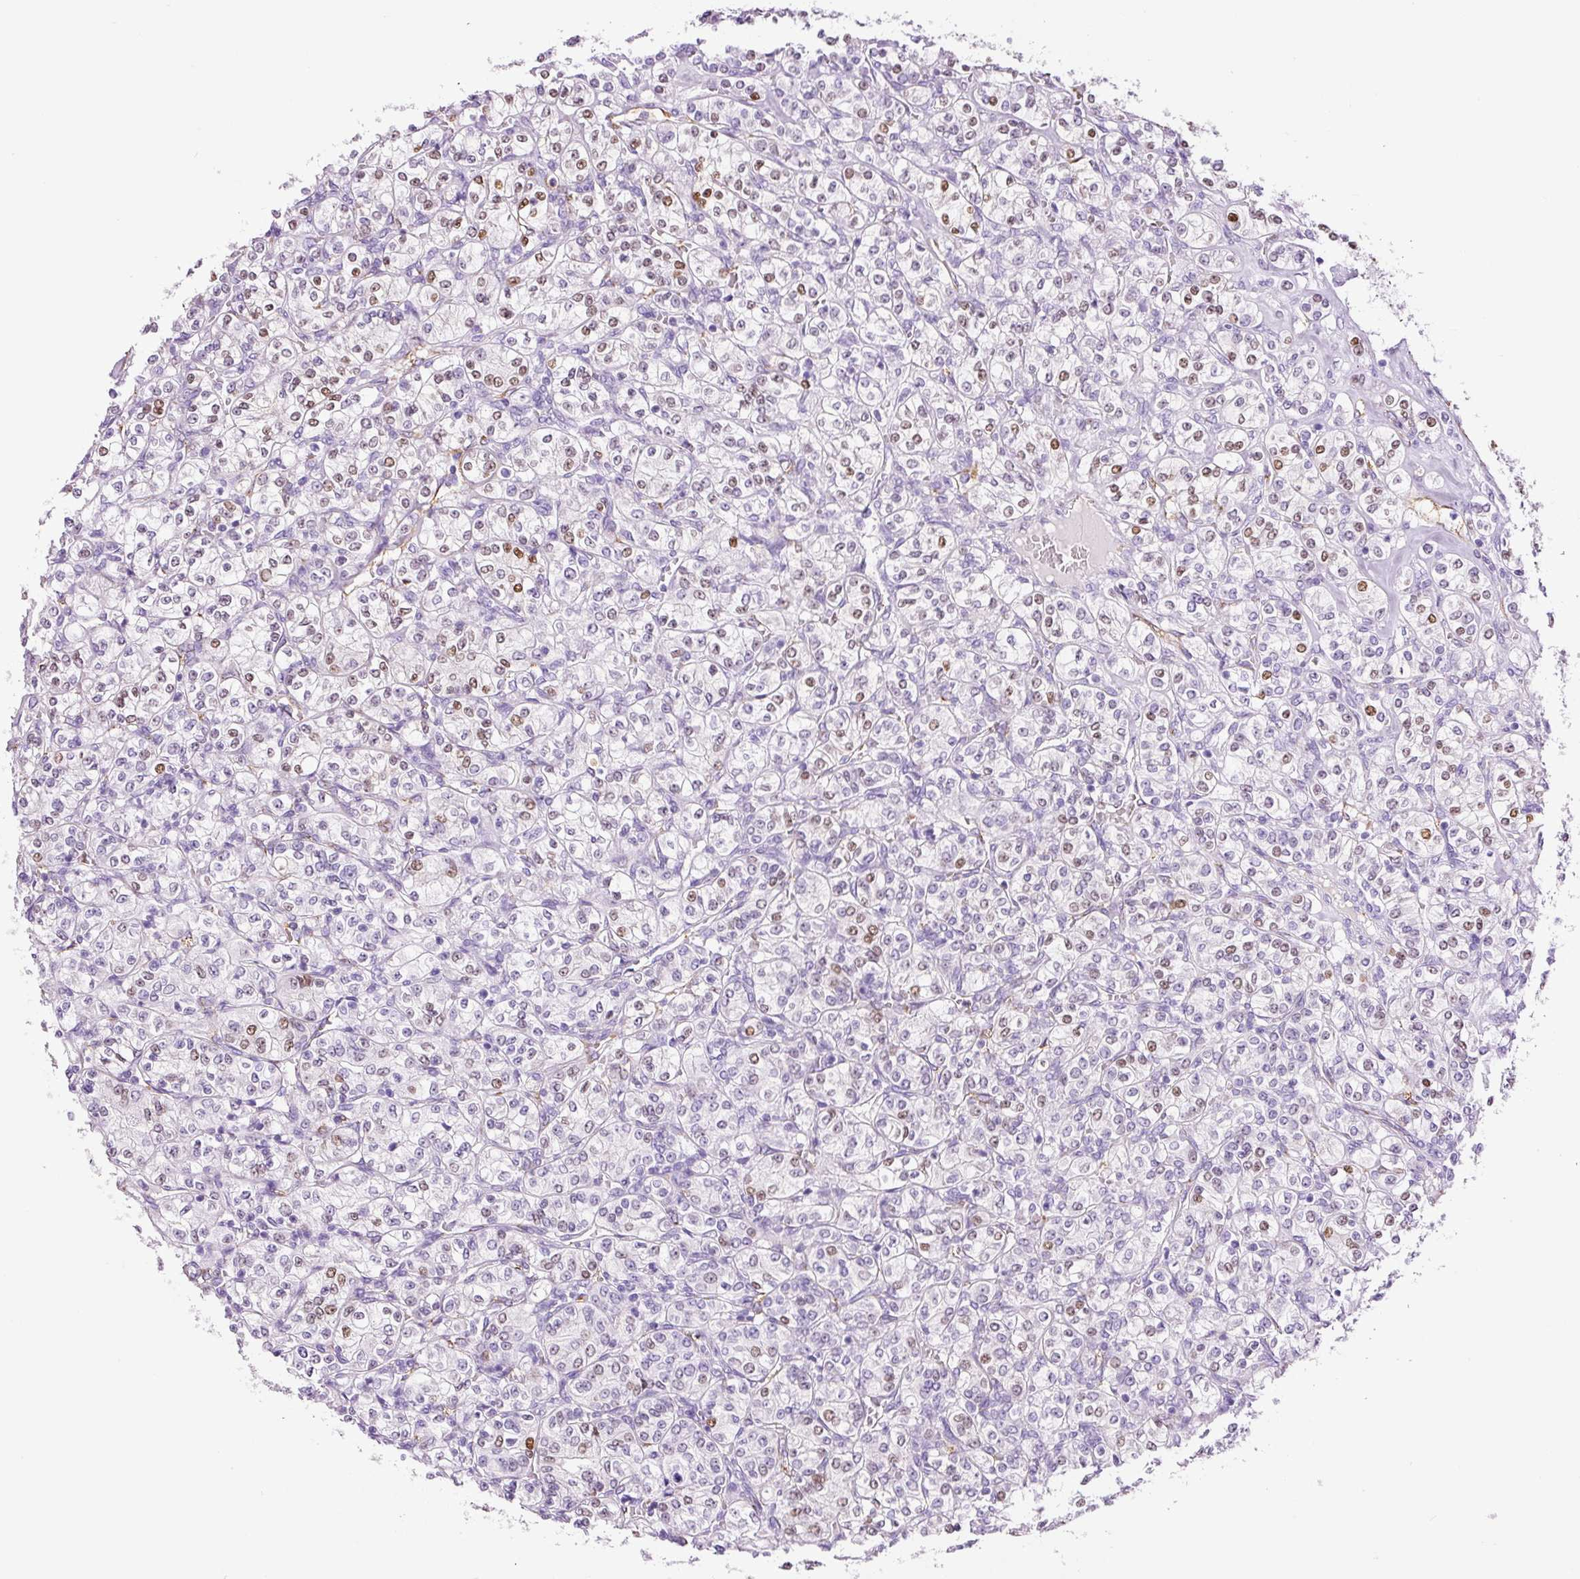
{"staining": {"intensity": "moderate", "quantity": "25%-75%", "location": "nuclear"}, "tissue": "renal cancer", "cell_type": "Tumor cells", "image_type": "cancer", "snomed": [{"axis": "morphology", "description": "Adenocarcinoma, NOS"}, {"axis": "topography", "description": "Kidney"}], "caption": "Immunohistochemical staining of renal cancer (adenocarcinoma) displays moderate nuclear protein staining in about 25%-75% of tumor cells.", "gene": "ADSS1", "patient": {"sex": "male", "age": 77}}